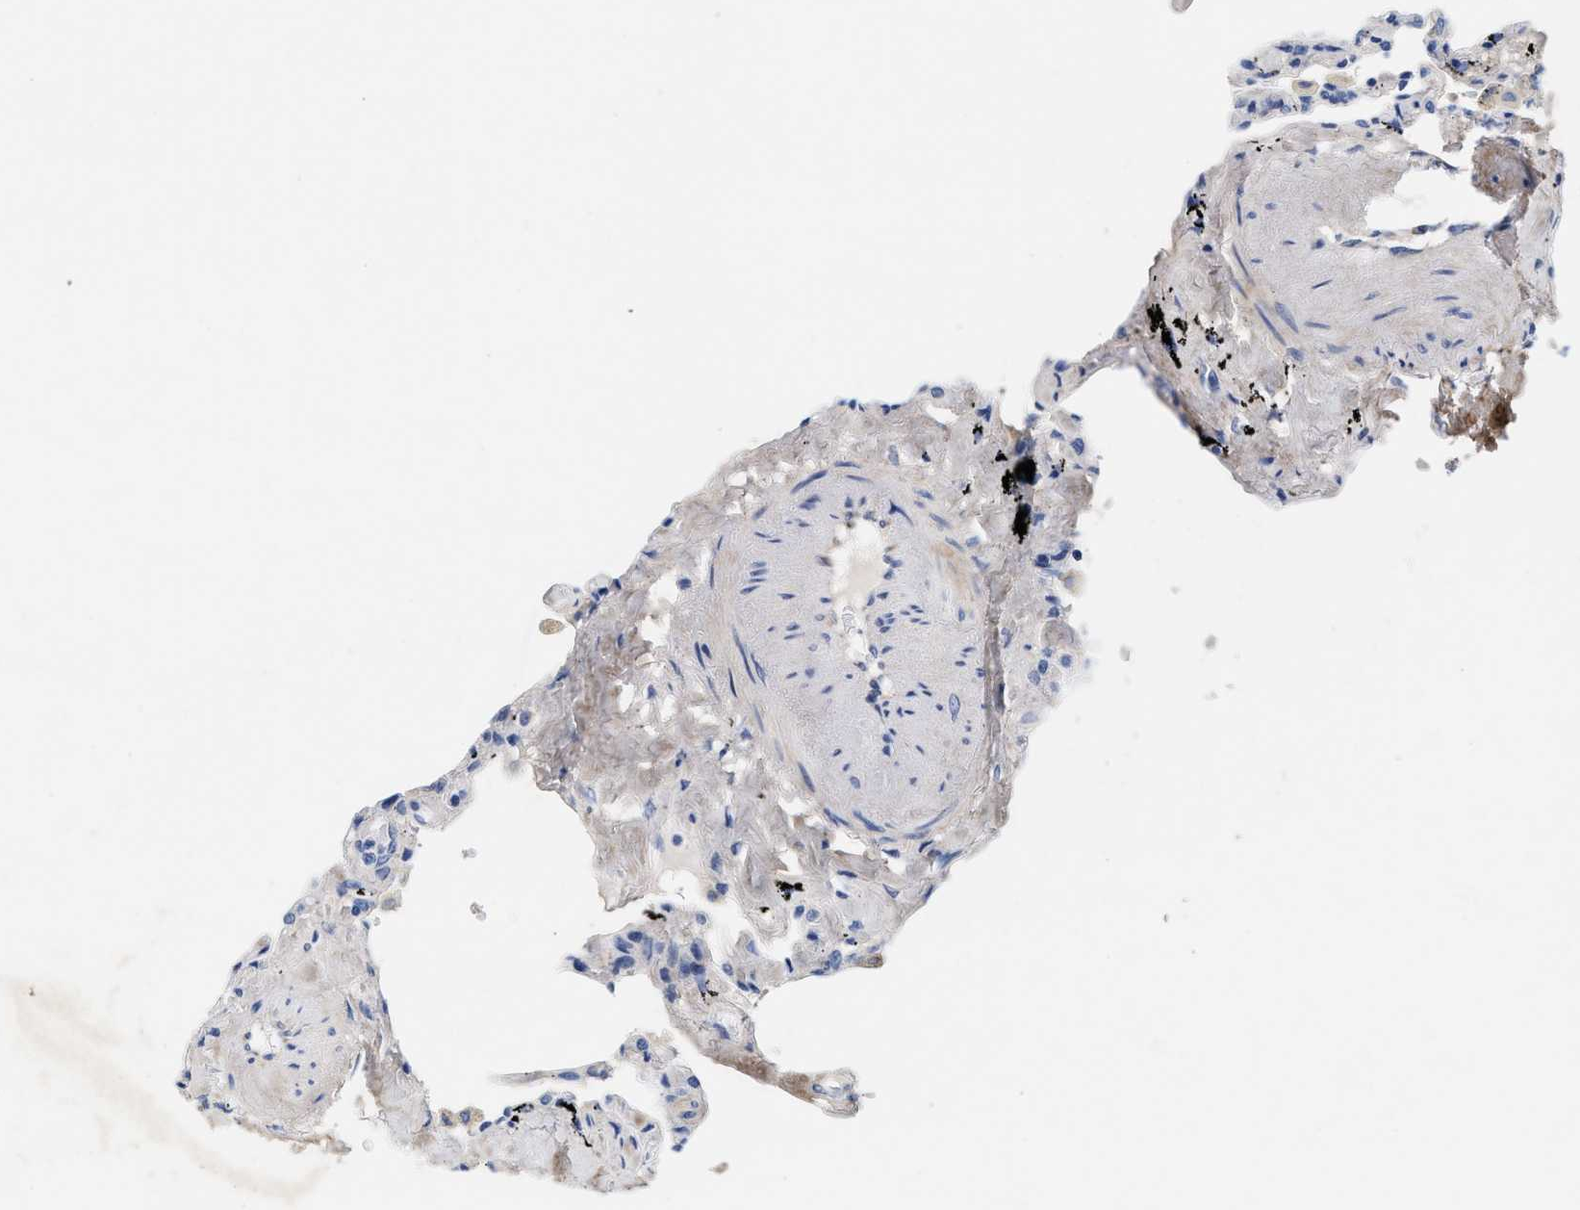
{"staining": {"intensity": "negative", "quantity": "none", "location": "none"}, "tissue": "lung", "cell_type": "Alveolar cells", "image_type": "normal", "snomed": [{"axis": "morphology", "description": "Normal tissue, NOS"}, {"axis": "topography", "description": "Lung"}], "caption": "High power microscopy histopathology image of an immunohistochemistry histopathology image of unremarkable lung, revealing no significant expression in alveolar cells.", "gene": "ACTL7B", "patient": {"sex": "male", "age": 59}}